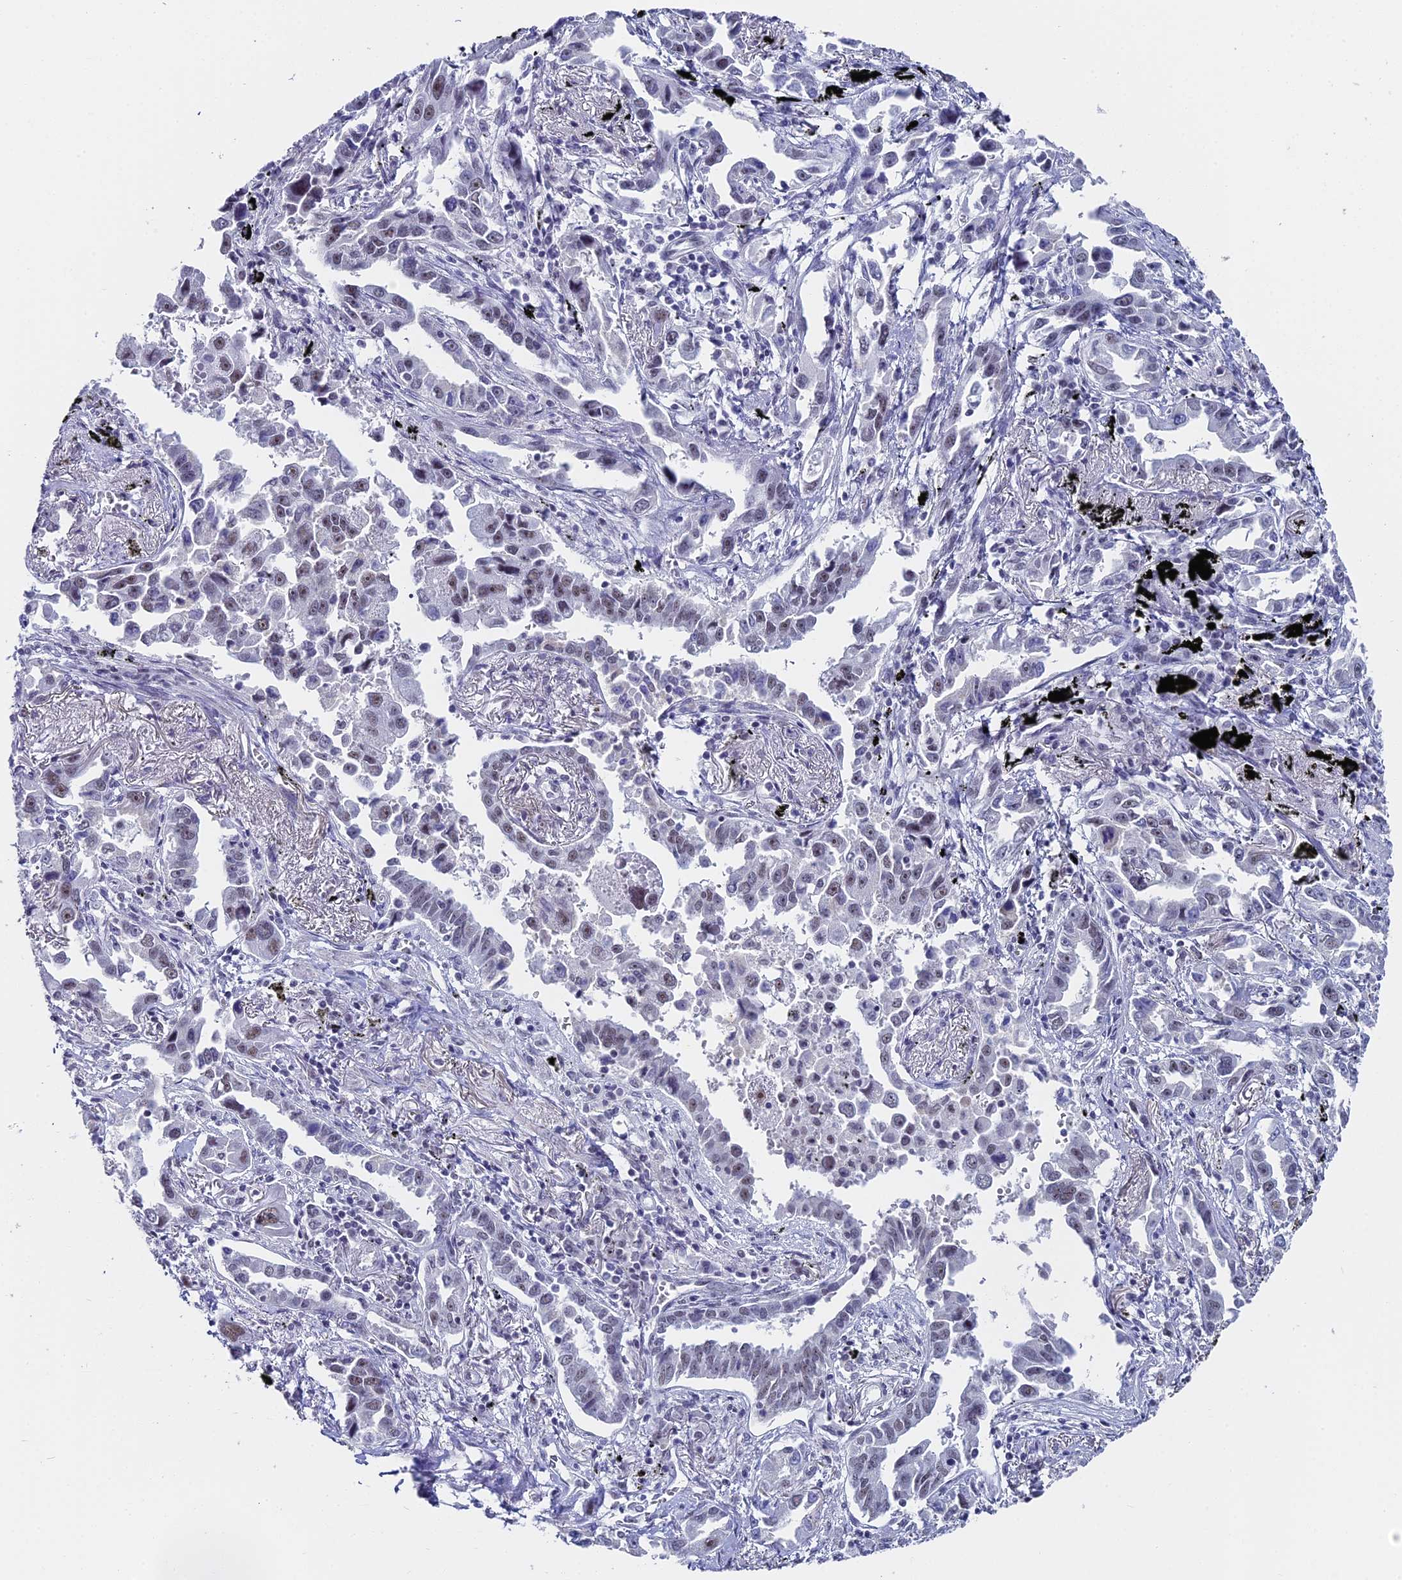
{"staining": {"intensity": "weak", "quantity": "<25%", "location": "nuclear"}, "tissue": "lung cancer", "cell_type": "Tumor cells", "image_type": "cancer", "snomed": [{"axis": "morphology", "description": "Adenocarcinoma, NOS"}, {"axis": "topography", "description": "Lung"}], "caption": "Tumor cells show no significant protein expression in lung cancer (adenocarcinoma).", "gene": "CD2BP2", "patient": {"sex": "male", "age": 67}}